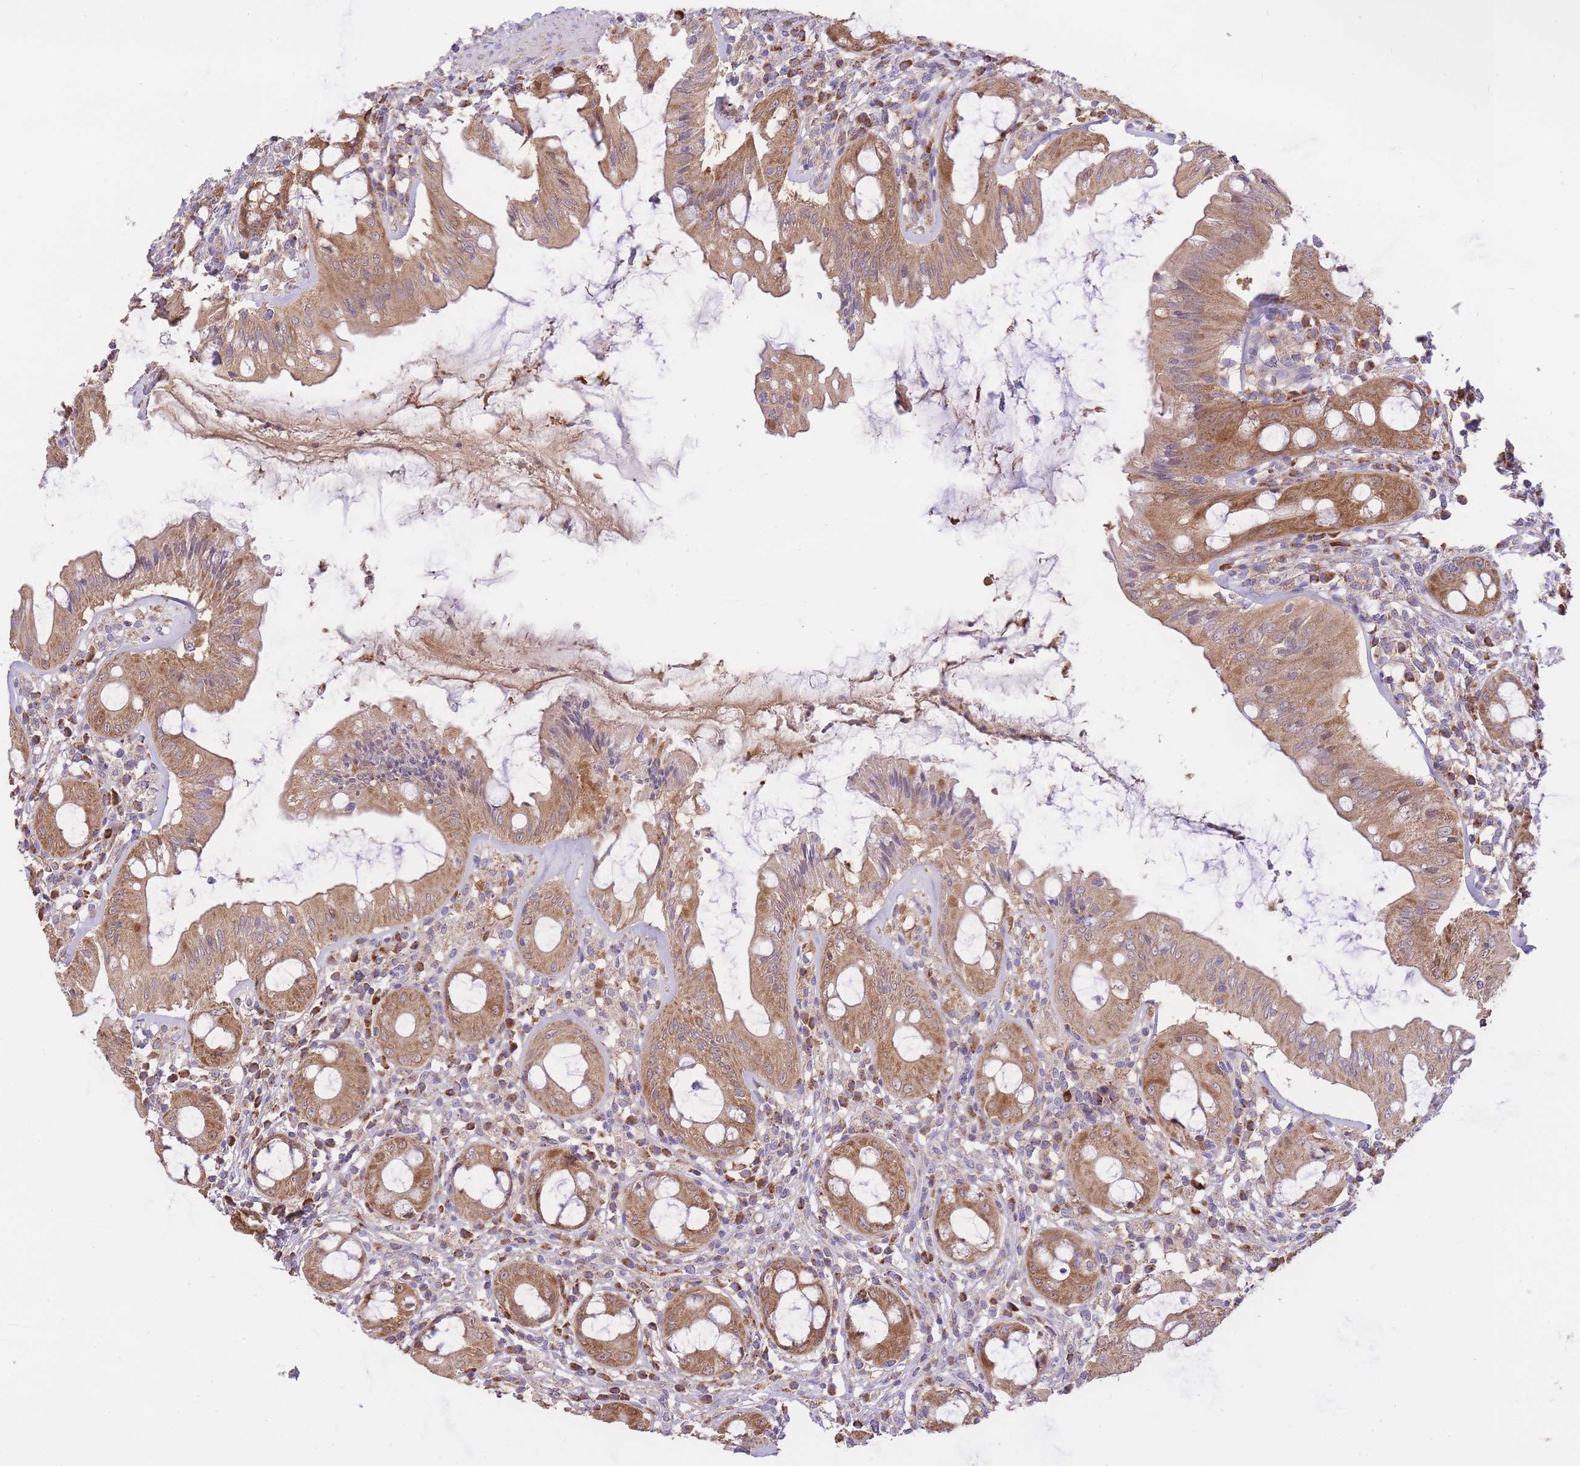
{"staining": {"intensity": "moderate", "quantity": ">75%", "location": "cytoplasmic/membranous"}, "tissue": "rectum", "cell_type": "Glandular cells", "image_type": "normal", "snomed": [{"axis": "morphology", "description": "Normal tissue, NOS"}, {"axis": "topography", "description": "Rectum"}], "caption": "This photomicrograph shows immunohistochemistry (IHC) staining of benign human rectum, with medium moderate cytoplasmic/membranous expression in approximately >75% of glandular cells.", "gene": "PREP", "patient": {"sex": "female", "age": 57}}